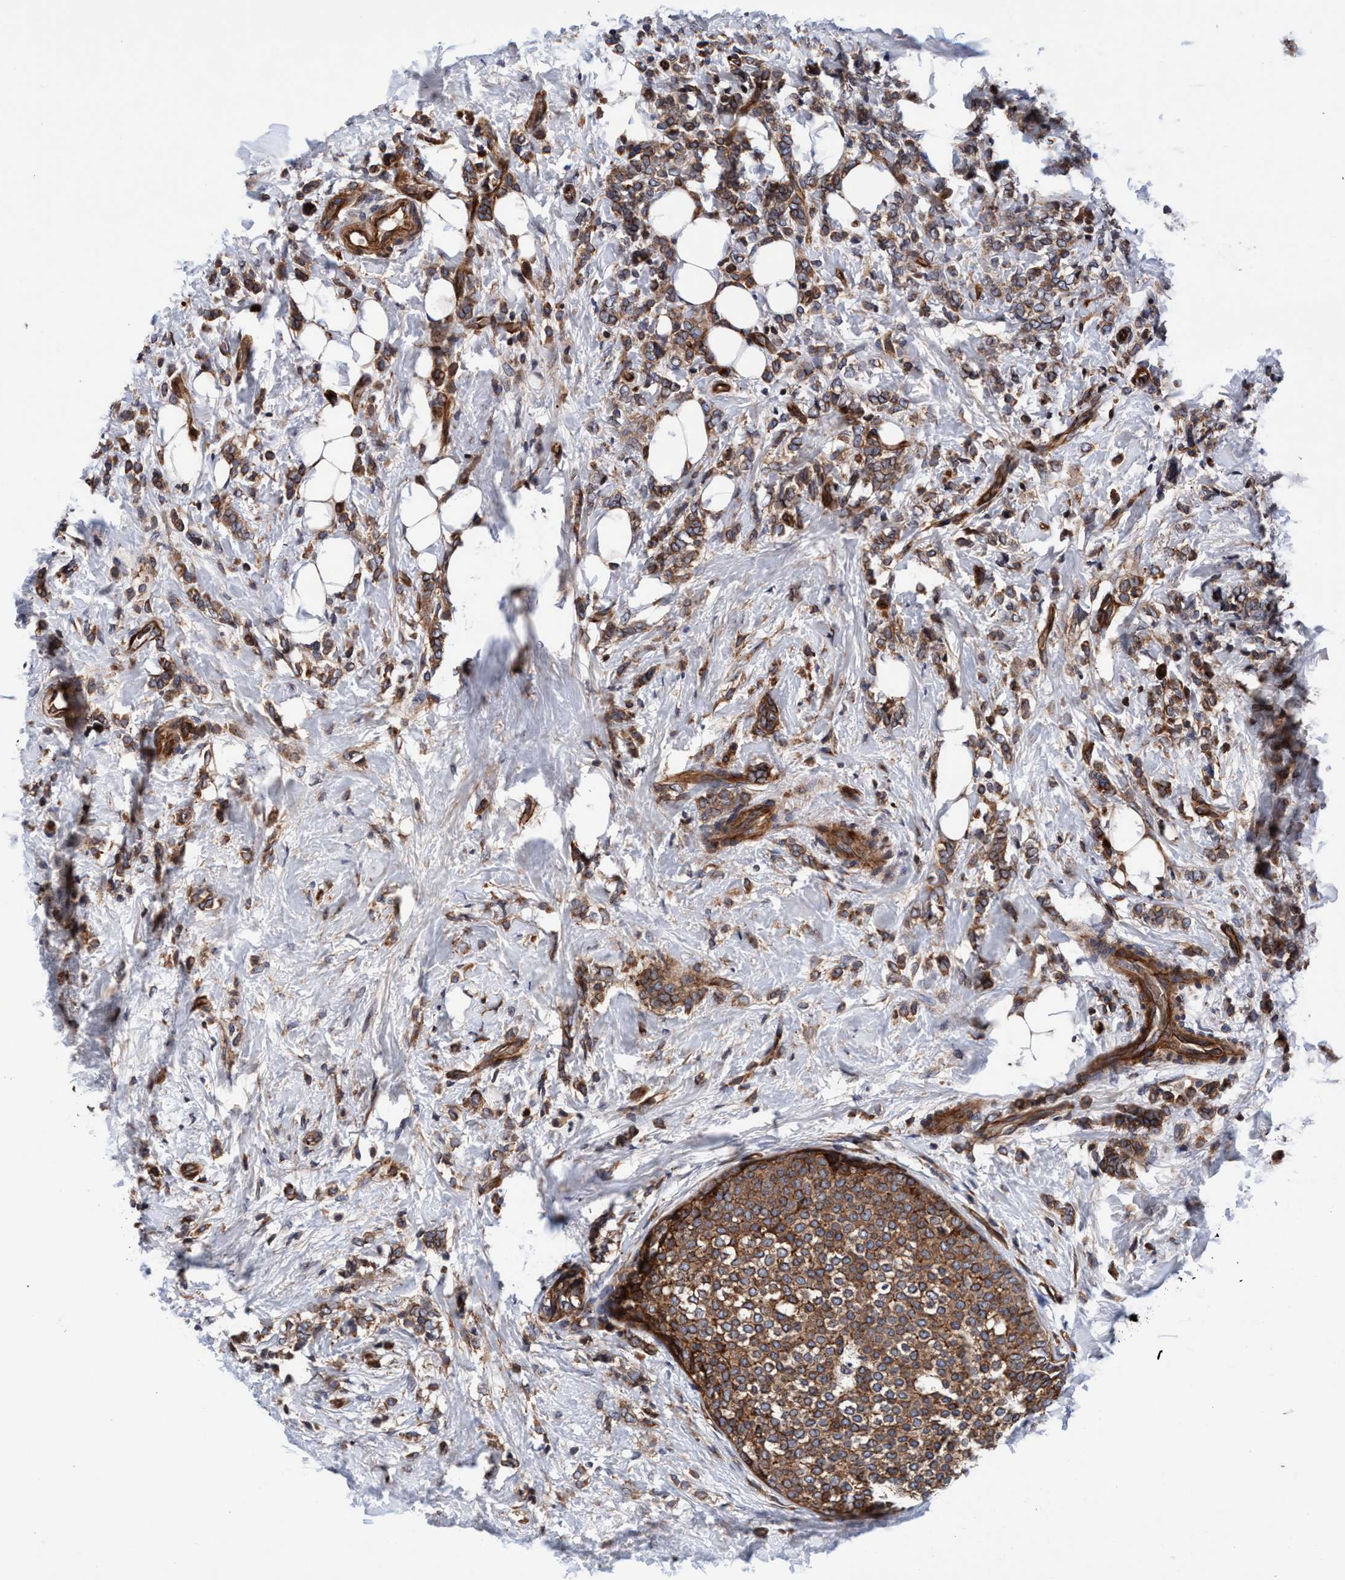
{"staining": {"intensity": "moderate", "quantity": ">75%", "location": "cytoplasmic/membranous"}, "tissue": "breast cancer", "cell_type": "Tumor cells", "image_type": "cancer", "snomed": [{"axis": "morphology", "description": "Lobular carcinoma"}, {"axis": "topography", "description": "Breast"}], "caption": "Breast cancer stained with DAB immunohistochemistry demonstrates medium levels of moderate cytoplasmic/membranous expression in approximately >75% of tumor cells.", "gene": "MCM3AP", "patient": {"sex": "female", "age": 50}}